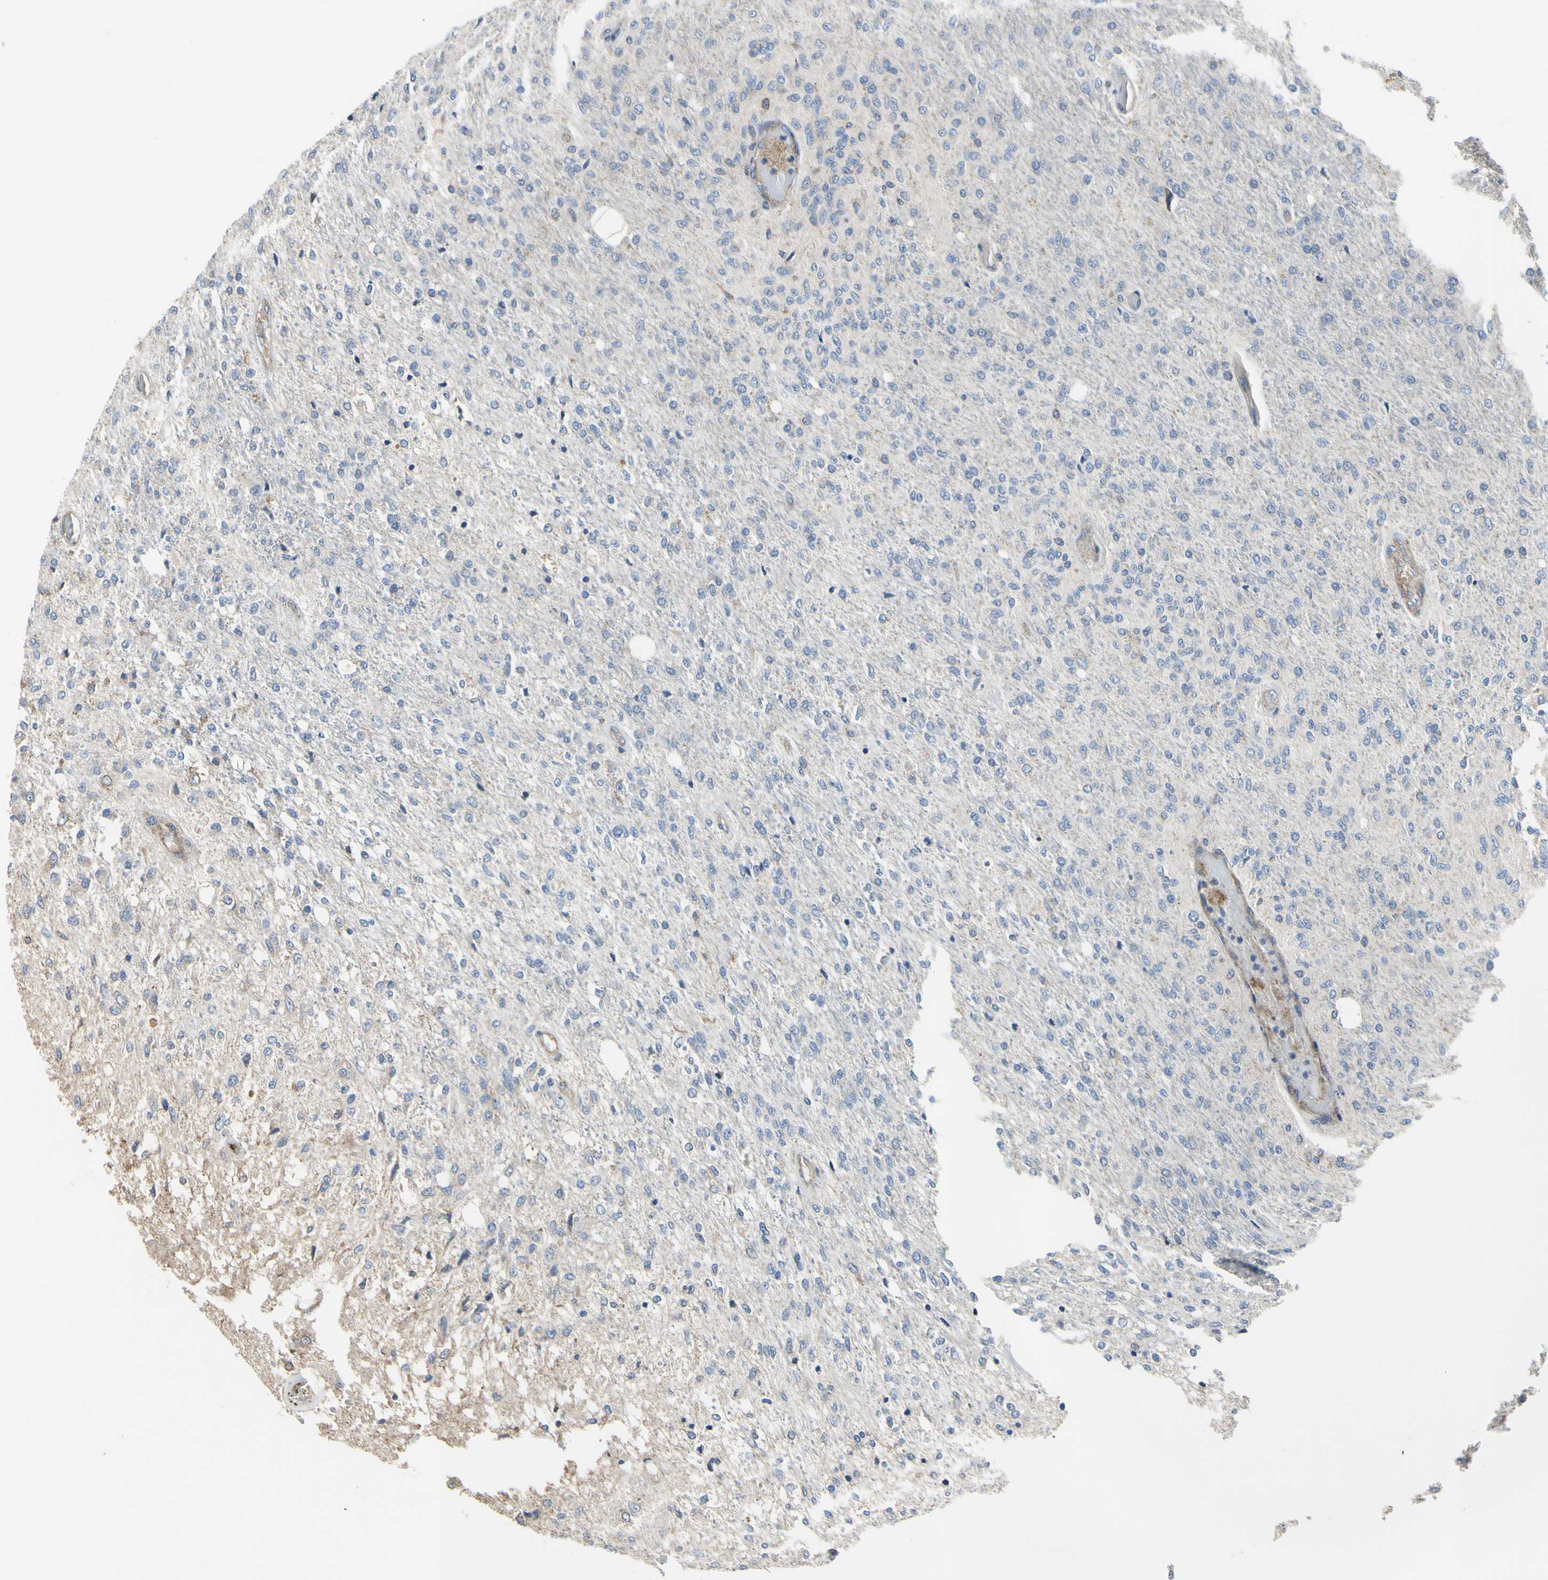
{"staining": {"intensity": "negative", "quantity": "none", "location": "none"}, "tissue": "glioma", "cell_type": "Tumor cells", "image_type": "cancer", "snomed": [{"axis": "morphology", "description": "Normal tissue, NOS"}, {"axis": "morphology", "description": "Glioma, malignant, High grade"}, {"axis": "topography", "description": "Cerebral cortex"}], "caption": "Malignant high-grade glioma stained for a protein using IHC exhibits no staining tumor cells.", "gene": "BECN1", "patient": {"sex": "male", "age": 77}}